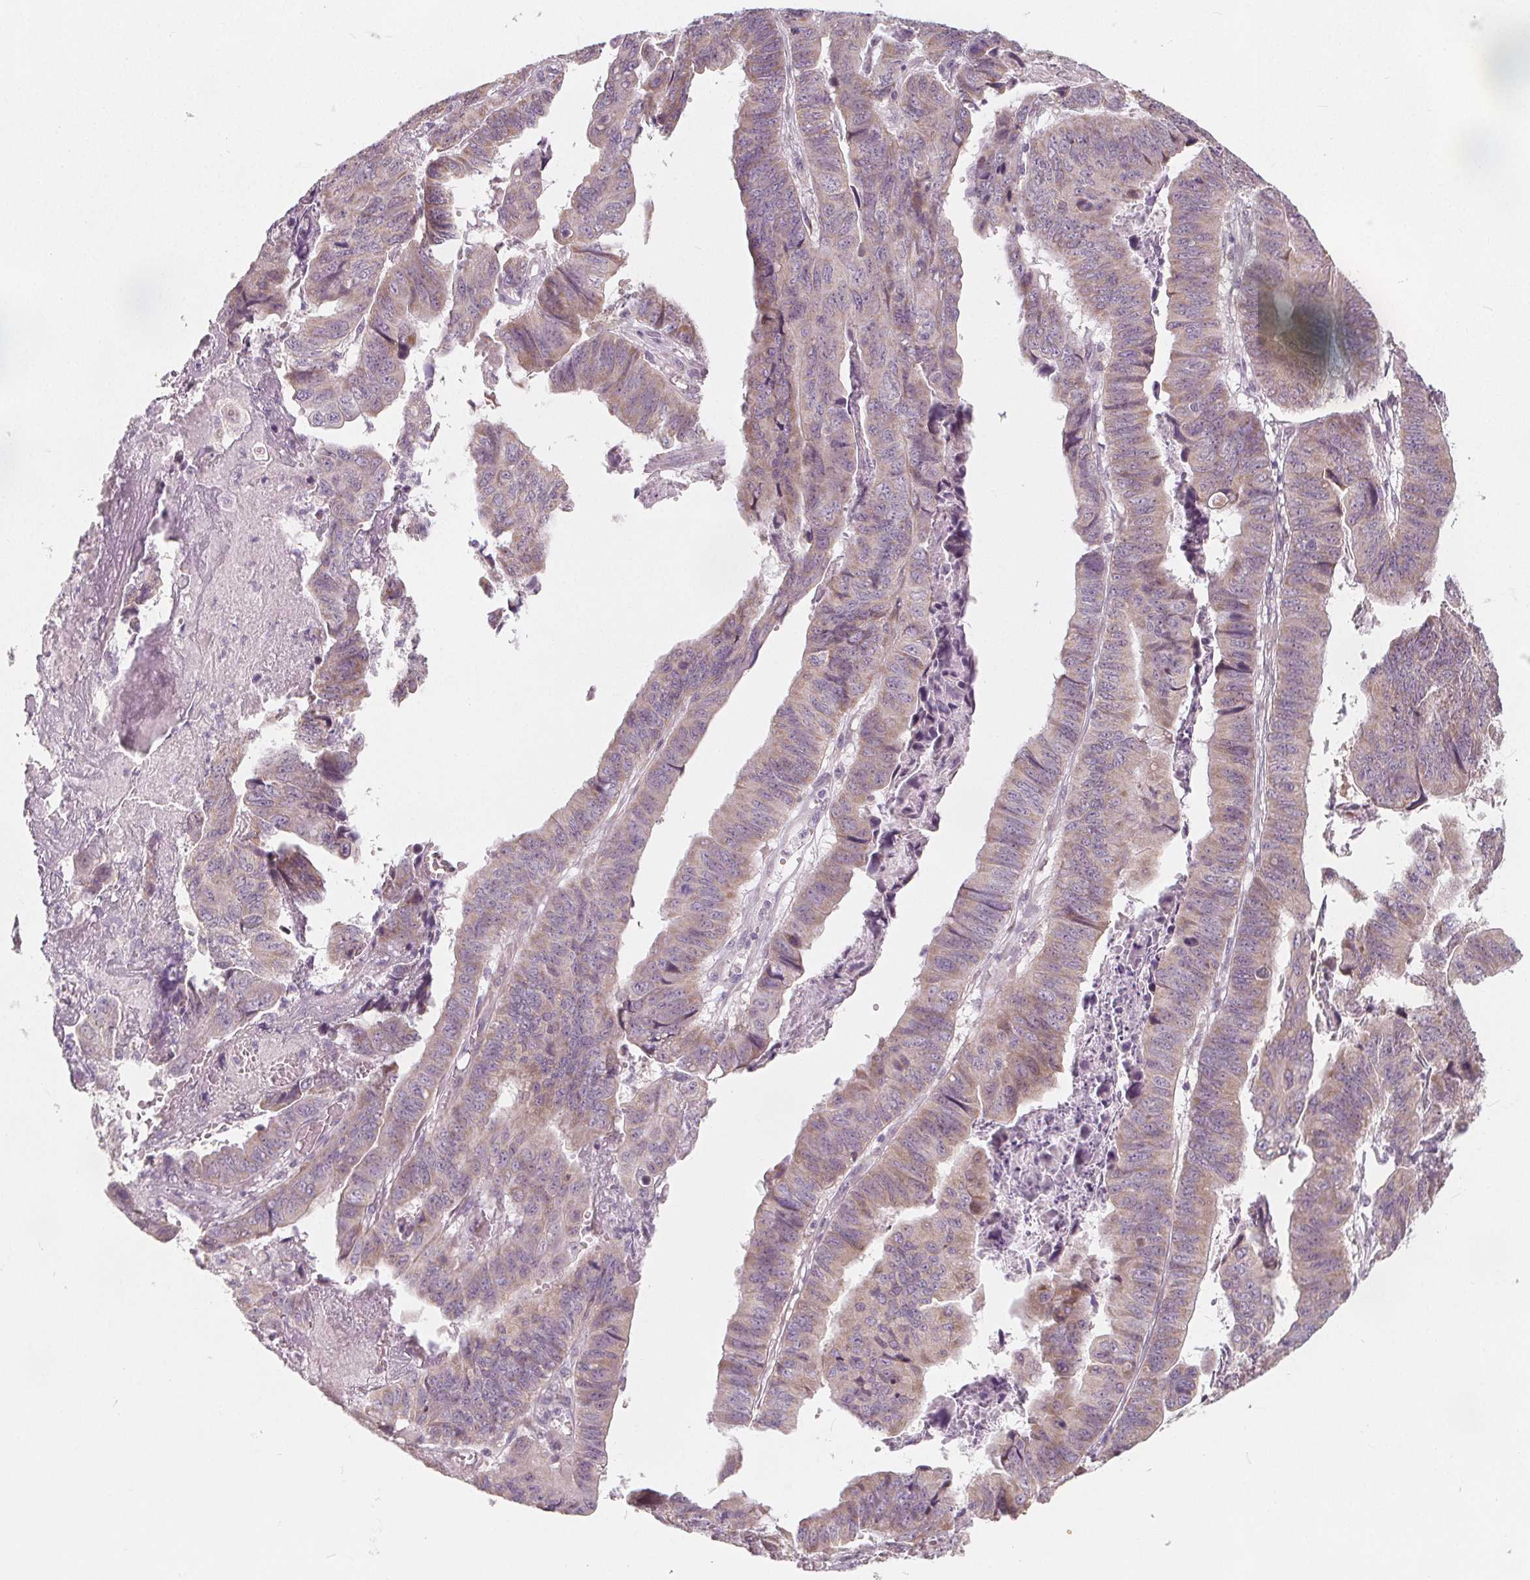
{"staining": {"intensity": "weak", "quantity": ">75%", "location": "cytoplasmic/membranous"}, "tissue": "stomach cancer", "cell_type": "Tumor cells", "image_type": "cancer", "snomed": [{"axis": "morphology", "description": "Adenocarcinoma, NOS"}, {"axis": "topography", "description": "Stomach, lower"}], "caption": "Stomach cancer (adenocarcinoma) stained with a brown dye reveals weak cytoplasmic/membranous positive expression in about >75% of tumor cells.", "gene": "NUP210L", "patient": {"sex": "male", "age": 77}}